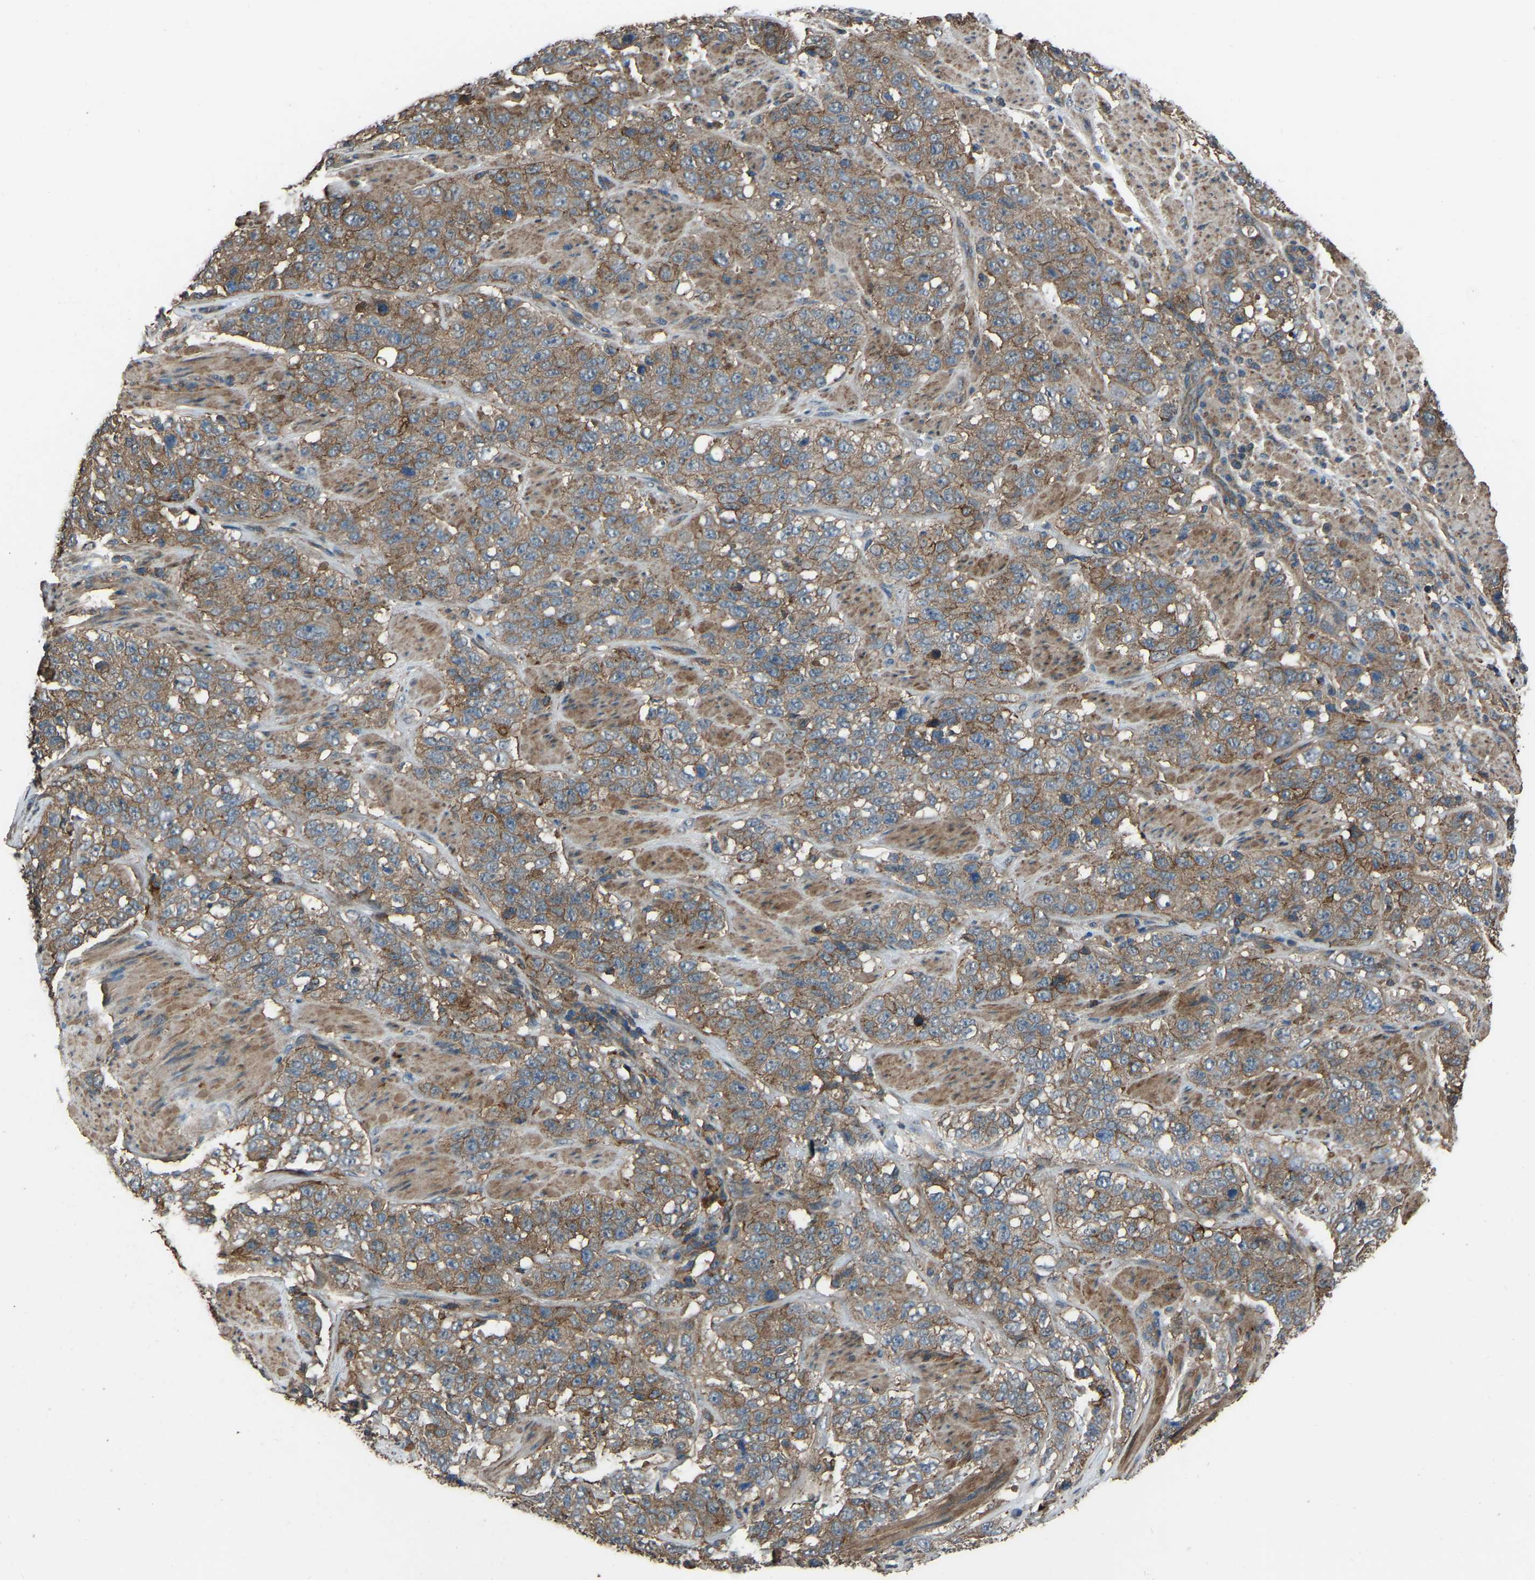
{"staining": {"intensity": "moderate", "quantity": ">75%", "location": "cytoplasmic/membranous"}, "tissue": "stomach cancer", "cell_type": "Tumor cells", "image_type": "cancer", "snomed": [{"axis": "morphology", "description": "Adenocarcinoma, NOS"}, {"axis": "topography", "description": "Stomach"}], "caption": "Immunohistochemical staining of stomach adenocarcinoma displays medium levels of moderate cytoplasmic/membranous expression in about >75% of tumor cells. The staining was performed using DAB (3,3'-diaminobenzidine), with brown indicating positive protein expression. Nuclei are stained blue with hematoxylin.", "gene": "SLC4A2", "patient": {"sex": "male", "age": 48}}